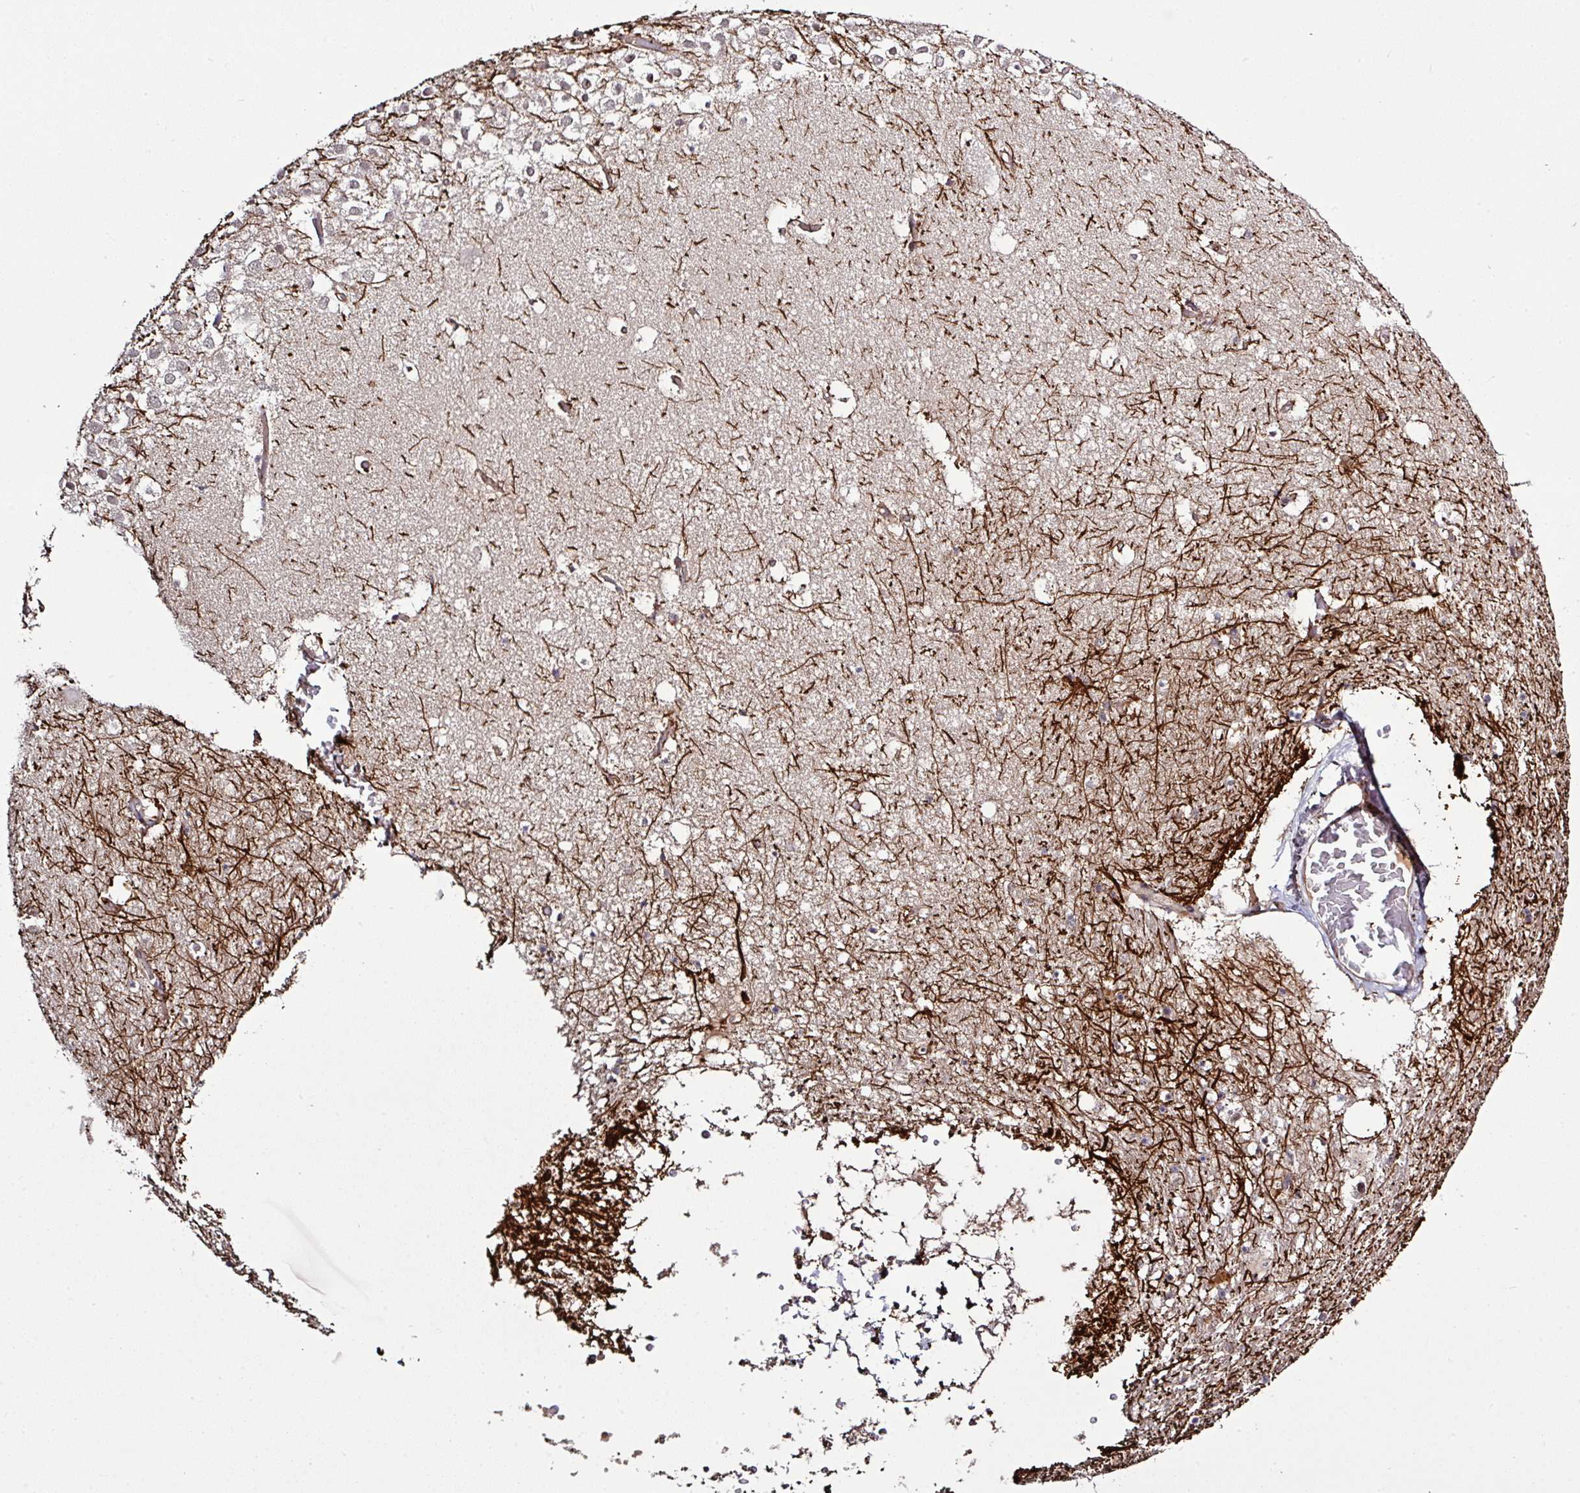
{"staining": {"intensity": "negative", "quantity": "none", "location": "none"}, "tissue": "hippocampus", "cell_type": "Glial cells", "image_type": "normal", "snomed": [{"axis": "morphology", "description": "Normal tissue, NOS"}, {"axis": "topography", "description": "Hippocampus"}], "caption": "Glial cells show no significant protein expression in unremarkable hippocampus.", "gene": "ARPIN", "patient": {"sex": "female", "age": 52}}